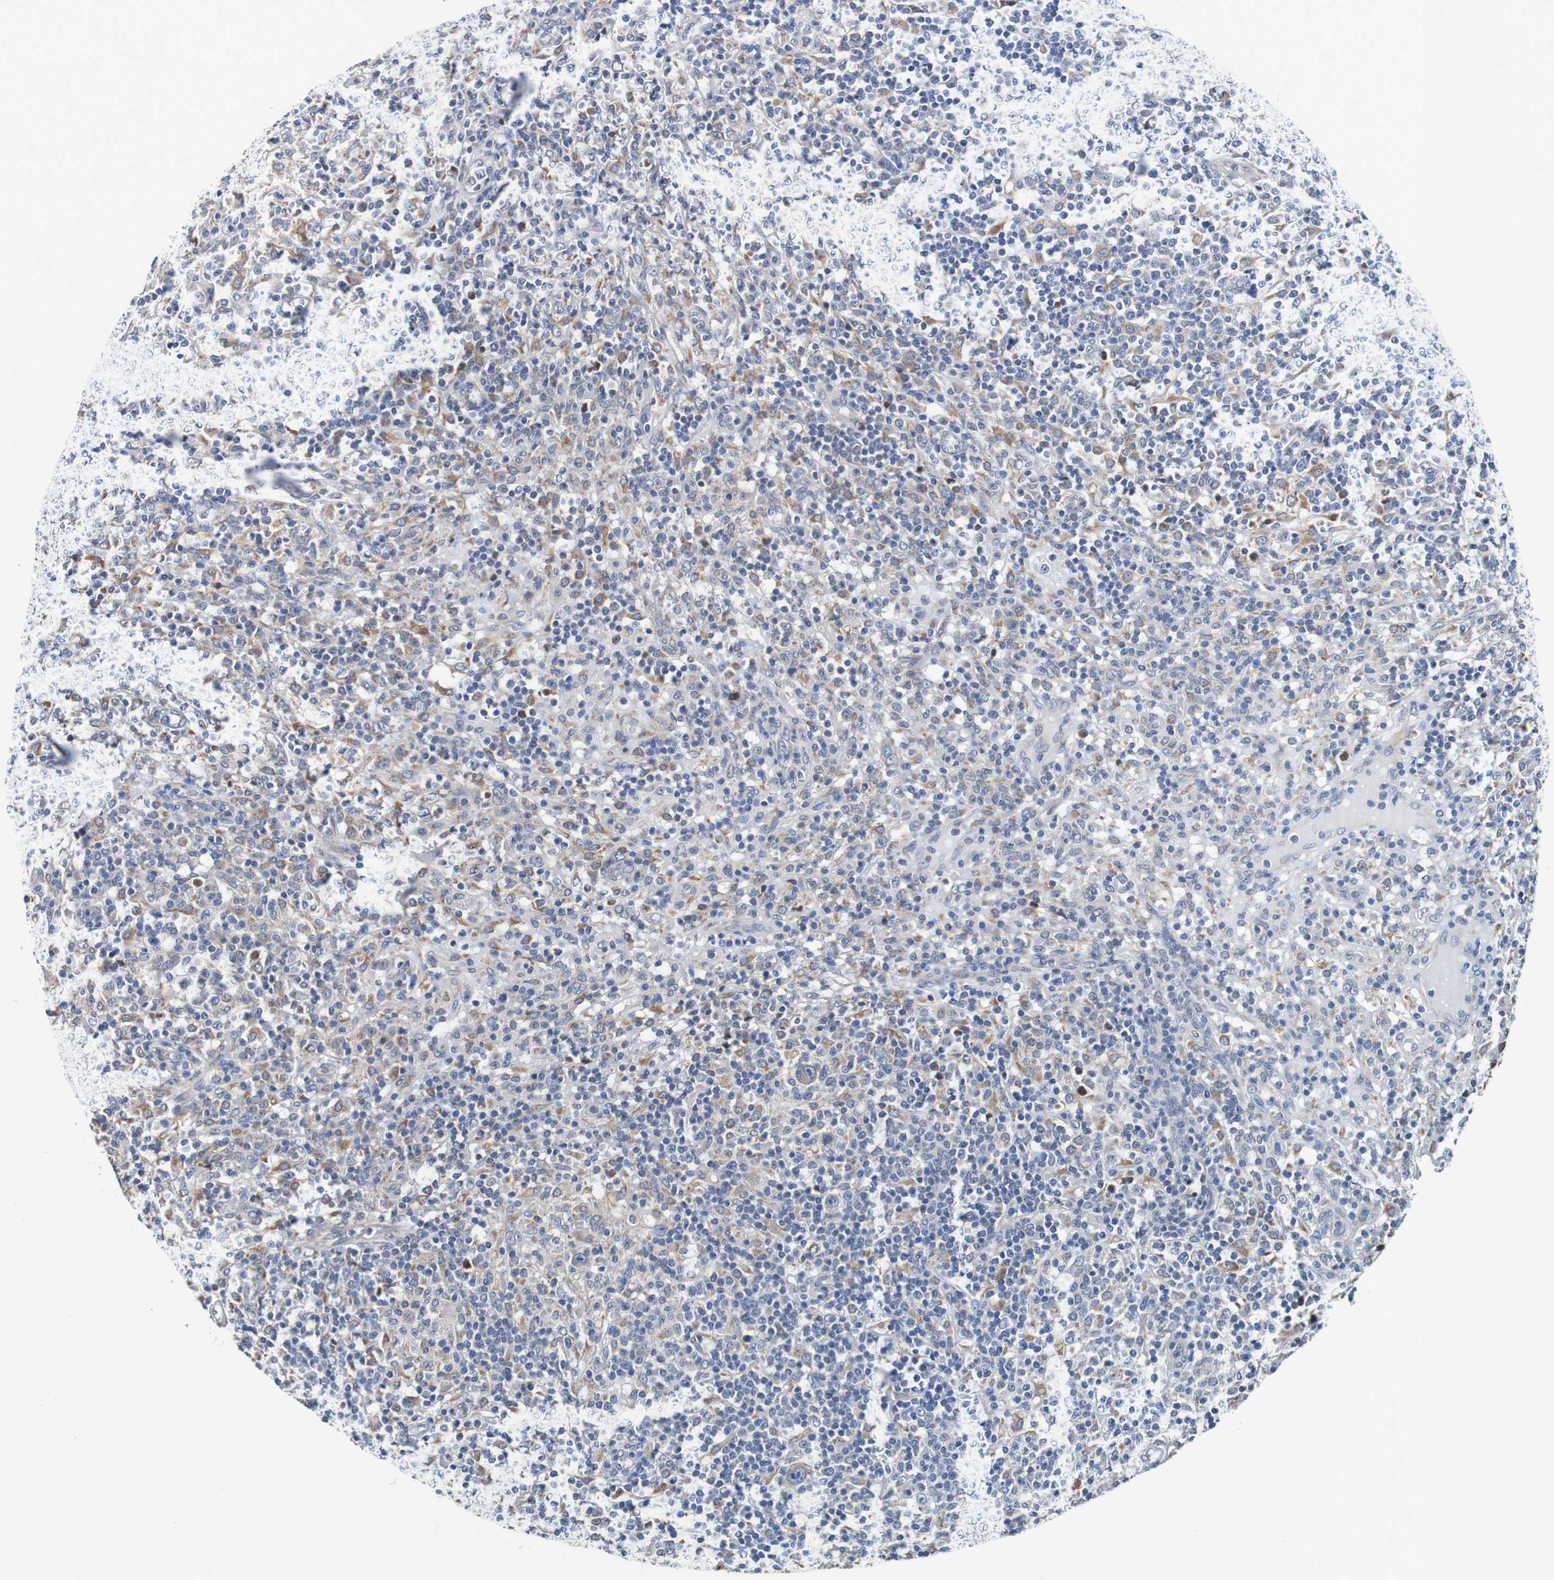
{"staining": {"intensity": "weak", "quantity": "25%-75%", "location": "cytoplasmic/membranous"}, "tissue": "lymphoma", "cell_type": "Tumor cells", "image_type": "cancer", "snomed": [{"axis": "morphology", "description": "Hodgkin's disease, NOS"}, {"axis": "topography", "description": "Lymph node"}], "caption": "A photomicrograph showing weak cytoplasmic/membranous expression in approximately 25%-75% of tumor cells in Hodgkin's disease, as visualized by brown immunohistochemical staining.", "gene": "FIBP", "patient": {"sex": "male", "age": 70}}